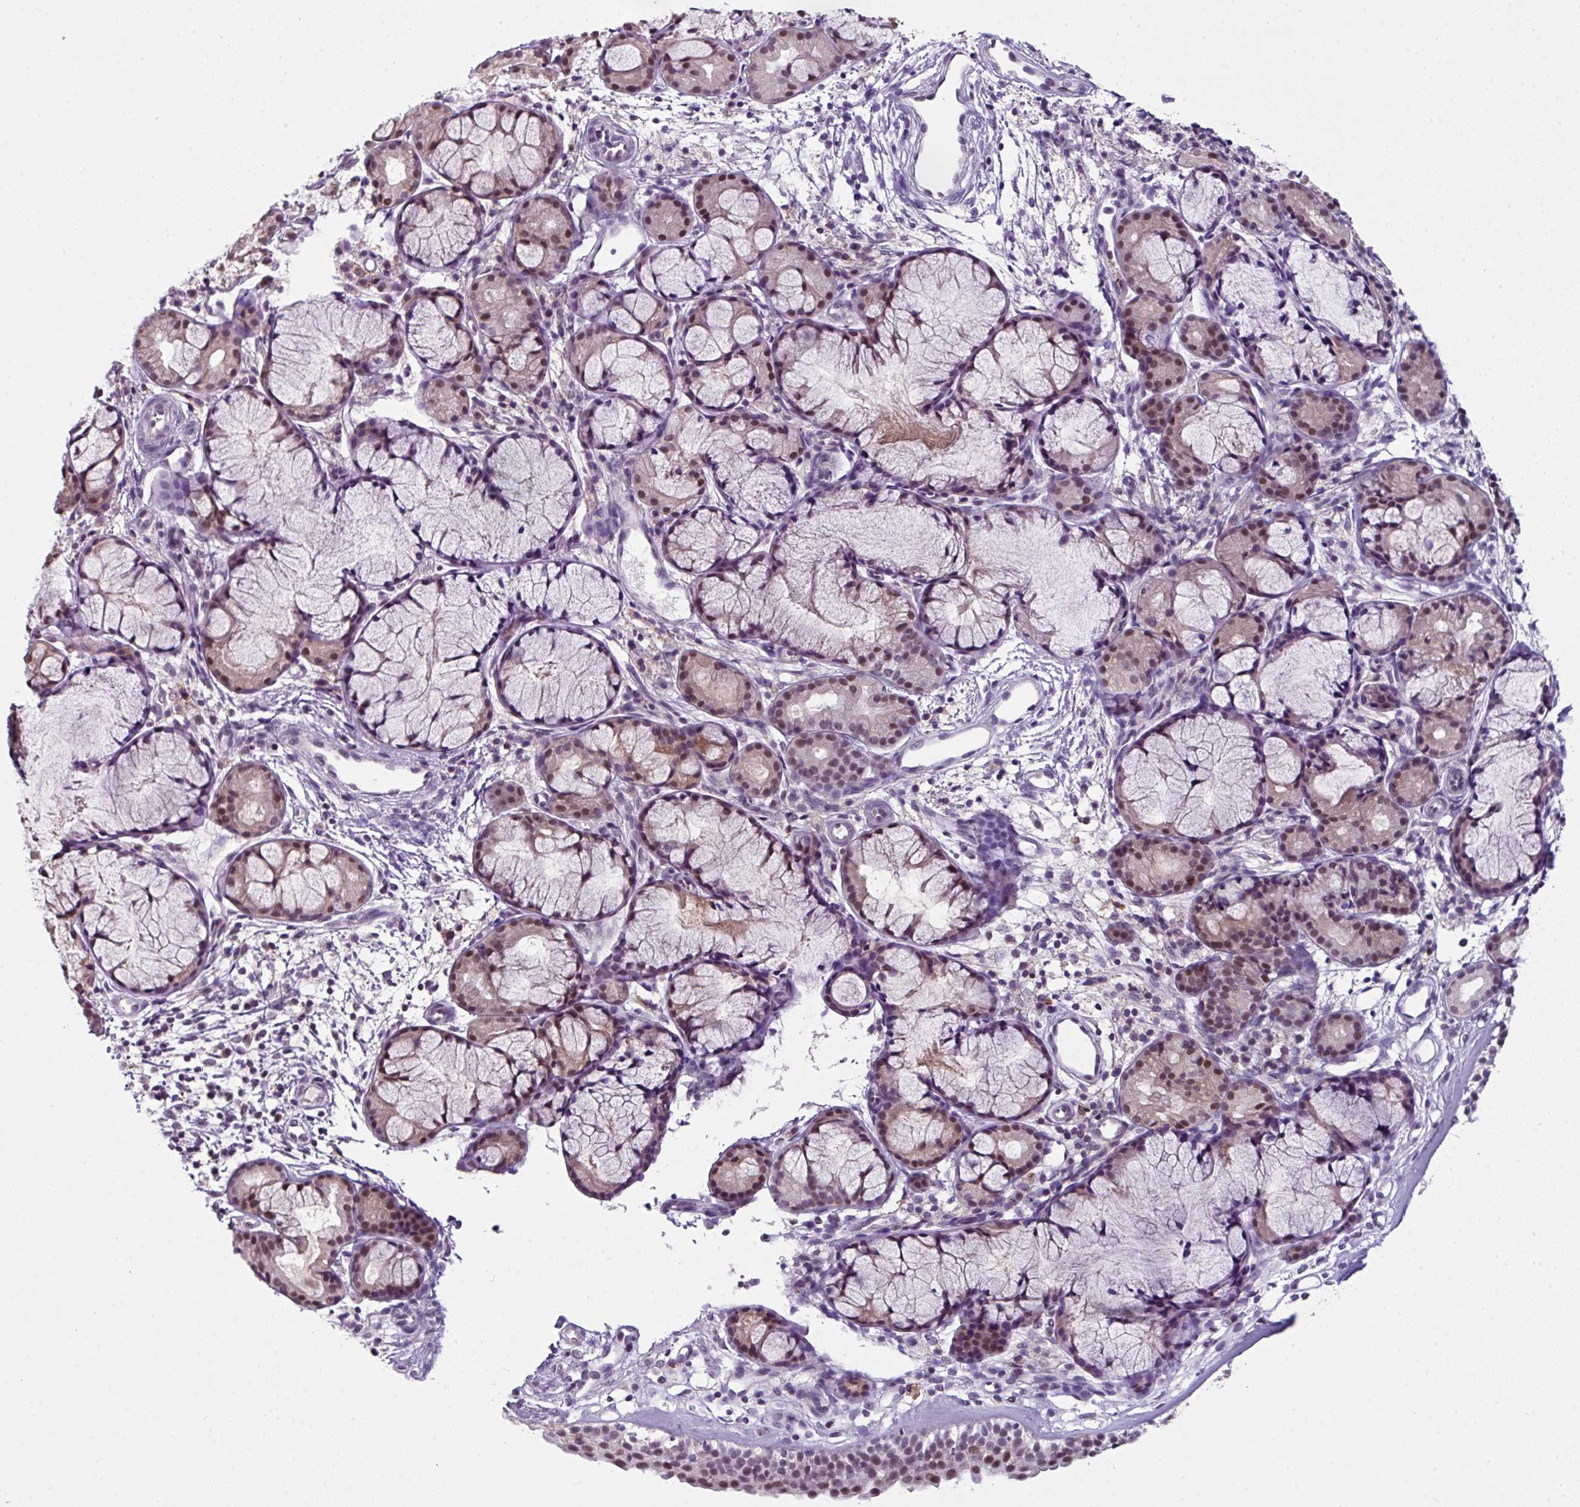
{"staining": {"intensity": "weak", "quantity": "25%-75%", "location": "nuclear"}, "tissue": "nasopharynx", "cell_type": "Respiratory epithelial cells", "image_type": "normal", "snomed": [{"axis": "morphology", "description": "Normal tissue, NOS"}, {"axis": "topography", "description": "Nasopharynx"}], "caption": "An IHC image of unremarkable tissue is shown. Protein staining in brown shows weak nuclear positivity in nasopharynx within respiratory epithelial cells. Nuclei are stained in blue.", "gene": "ZFP3", "patient": {"sex": "female", "age": 62}}